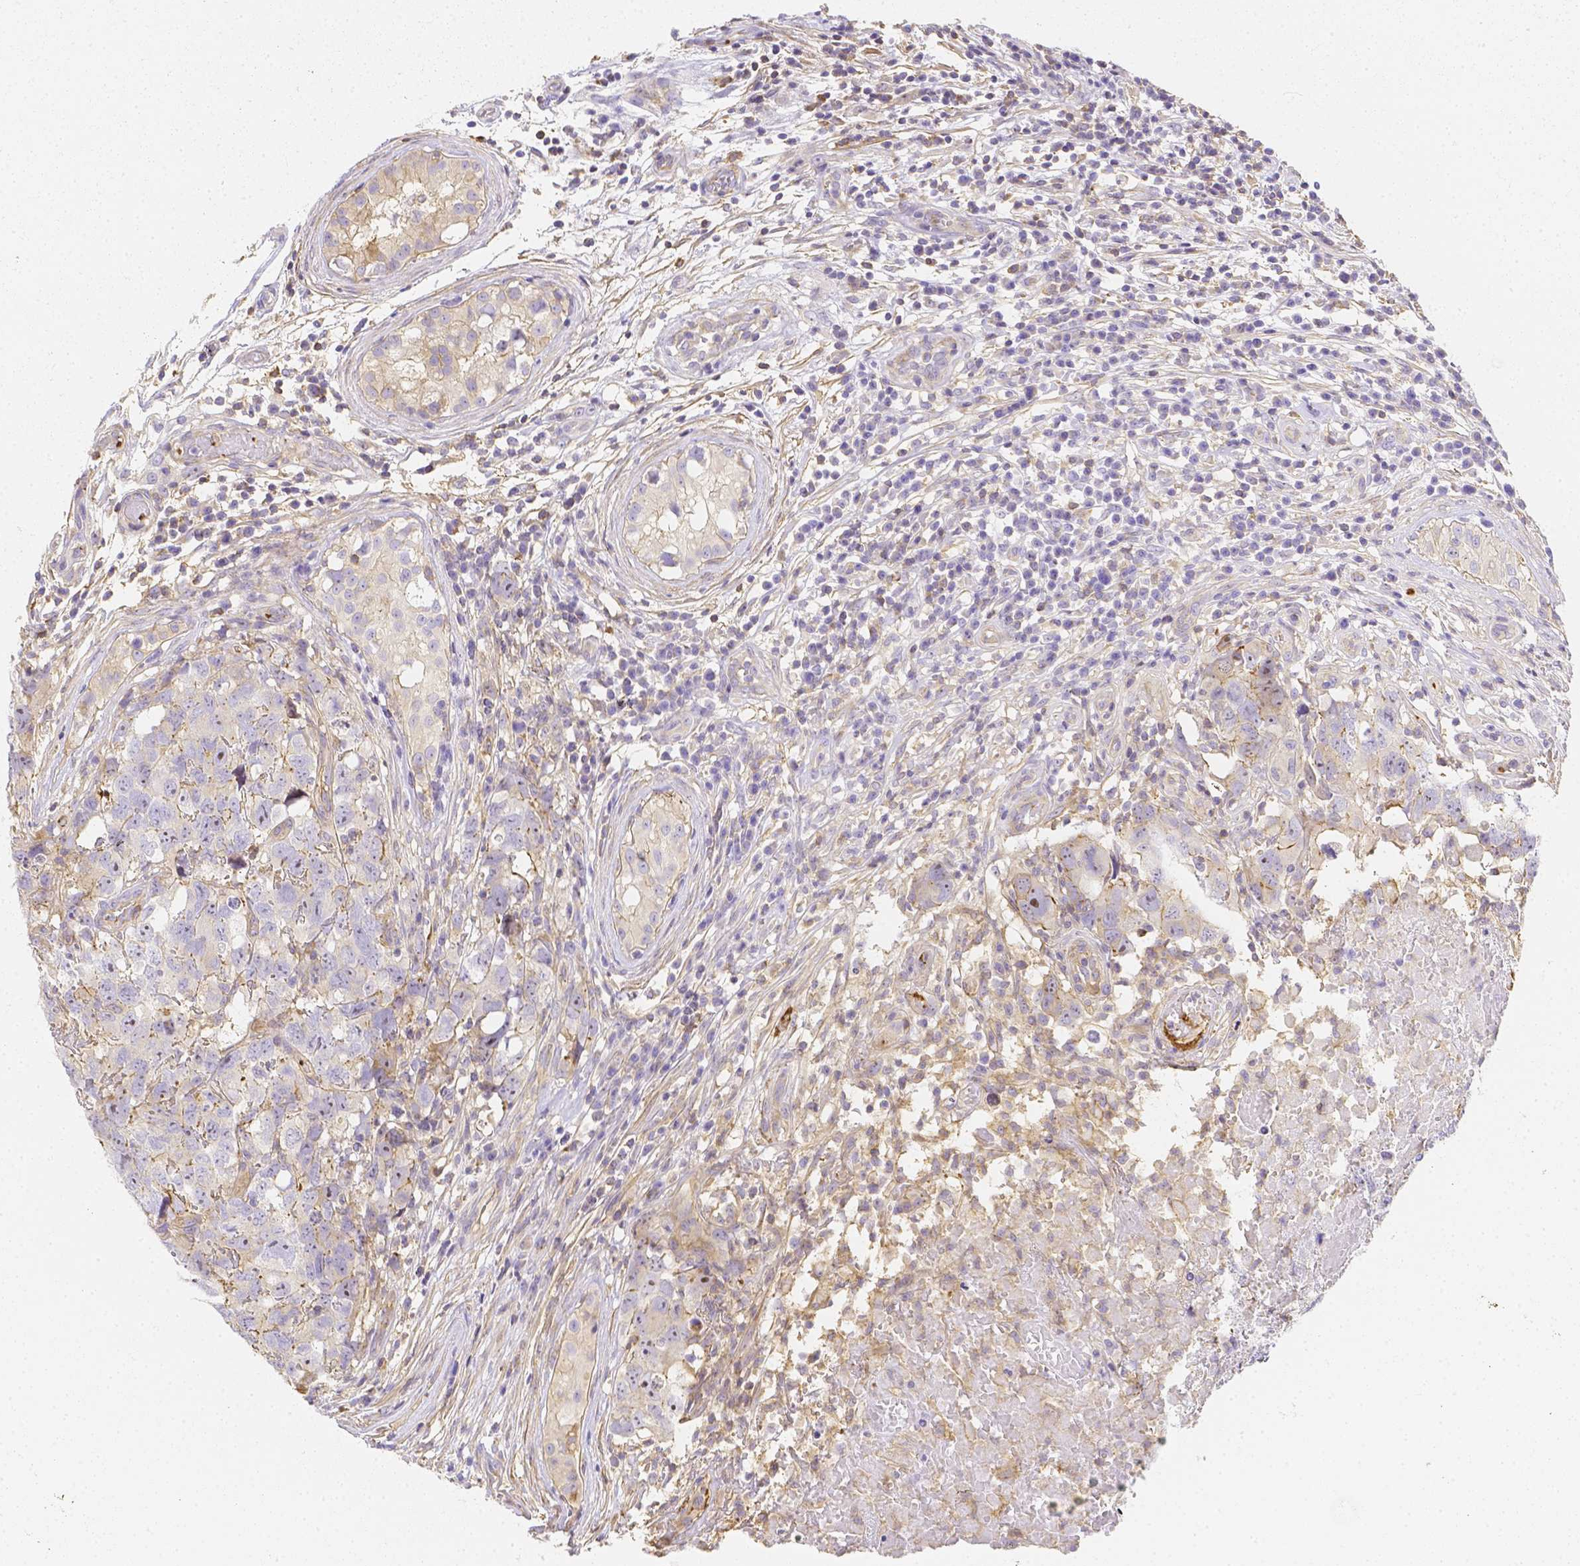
{"staining": {"intensity": "moderate", "quantity": "<25%", "location": "cytoplasmic/membranous"}, "tissue": "testis cancer", "cell_type": "Tumor cells", "image_type": "cancer", "snomed": [{"axis": "morphology", "description": "Carcinoma, Embryonal, NOS"}, {"axis": "topography", "description": "Testis"}], "caption": "Brown immunohistochemical staining in human testis embryonal carcinoma shows moderate cytoplasmic/membranous positivity in approximately <25% of tumor cells.", "gene": "ASAH2", "patient": {"sex": "male", "age": 22}}